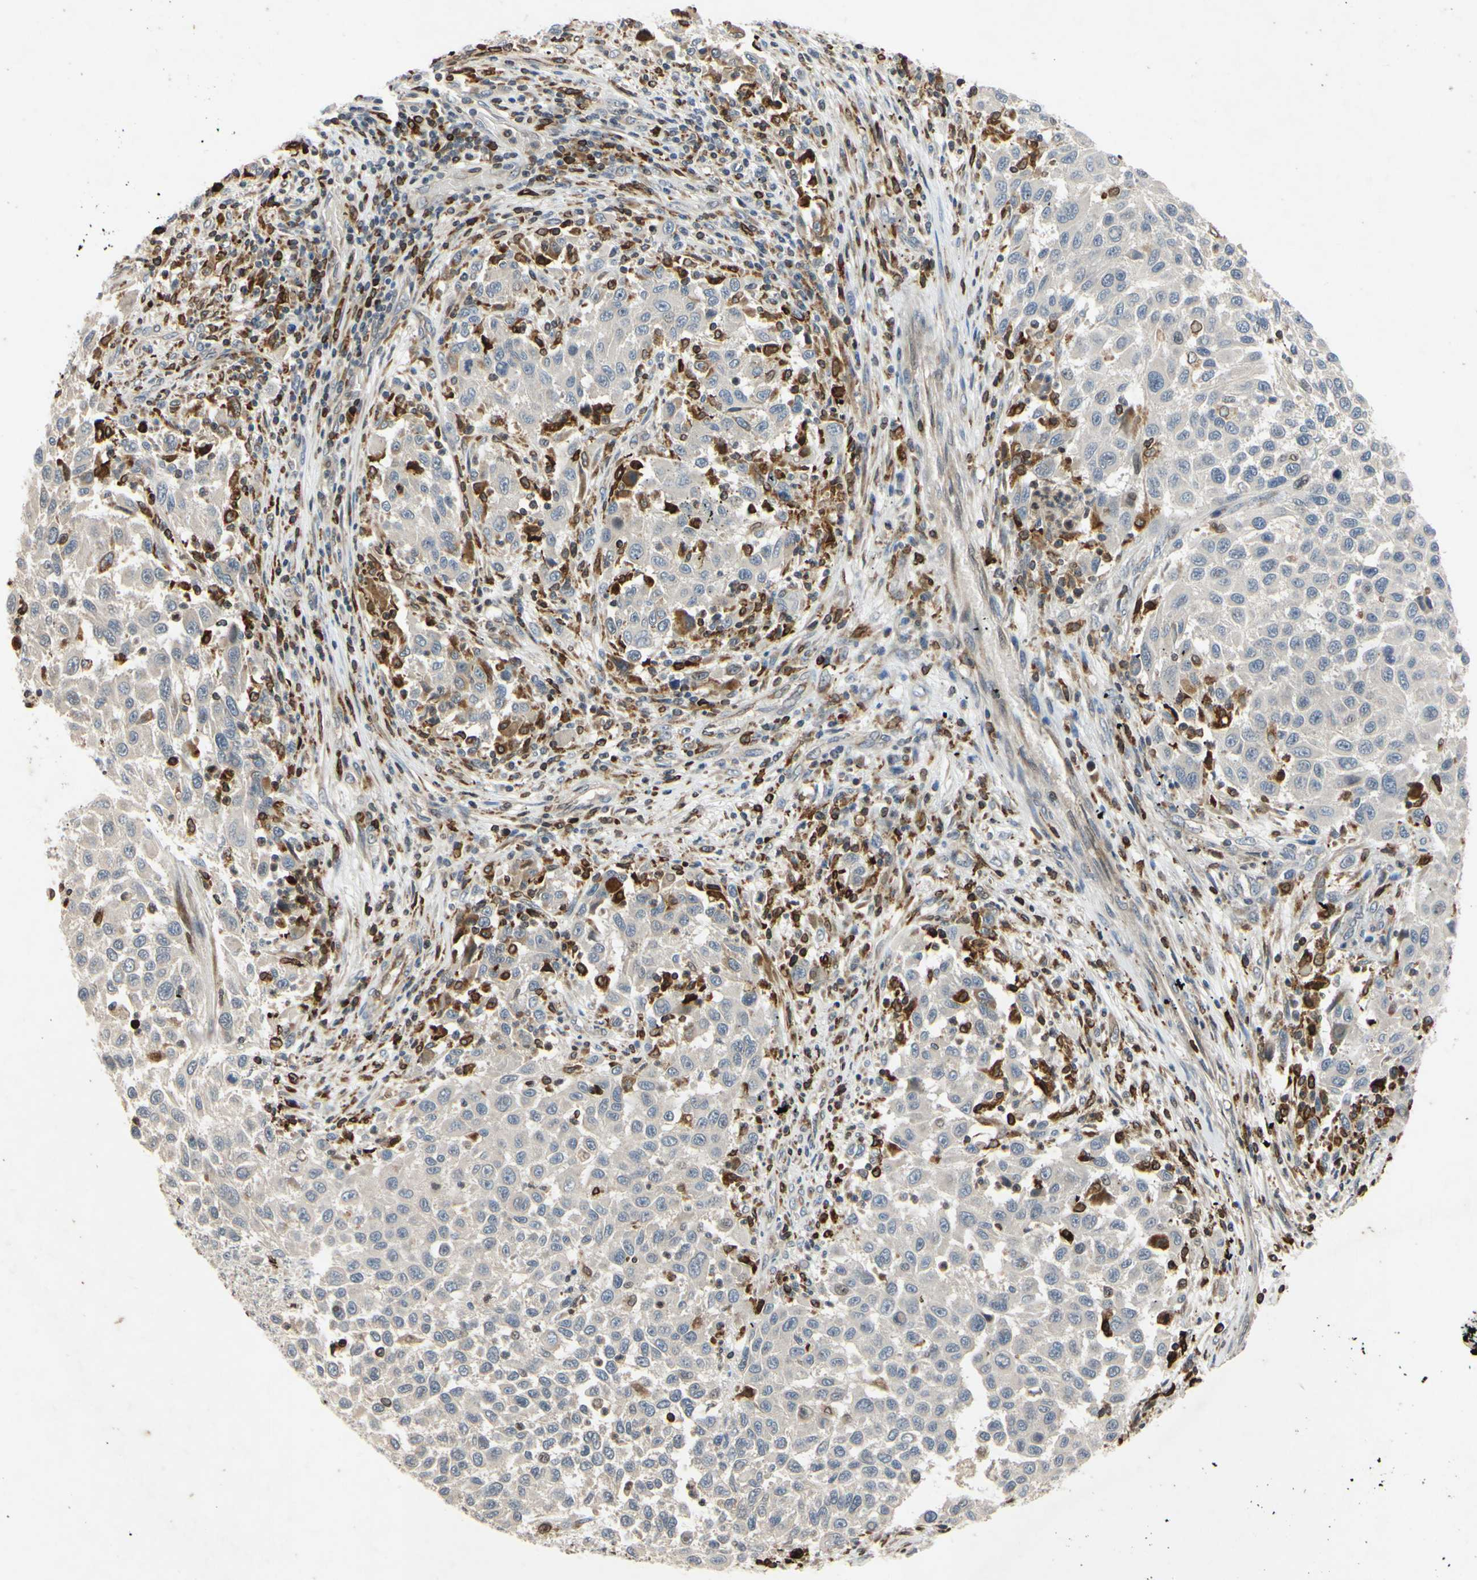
{"staining": {"intensity": "weak", "quantity": ">75%", "location": "cytoplasmic/membranous"}, "tissue": "melanoma", "cell_type": "Tumor cells", "image_type": "cancer", "snomed": [{"axis": "morphology", "description": "Malignant melanoma, Metastatic site"}, {"axis": "topography", "description": "Lymph node"}], "caption": "Immunohistochemical staining of melanoma reveals low levels of weak cytoplasmic/membranous positivity in about >75% of tumor cells. (brown staining indicates protein expression, while blue staining denotes nuclei).", "gene": "PLXNA2", "patient": {"sex": "male", "age": 61}}